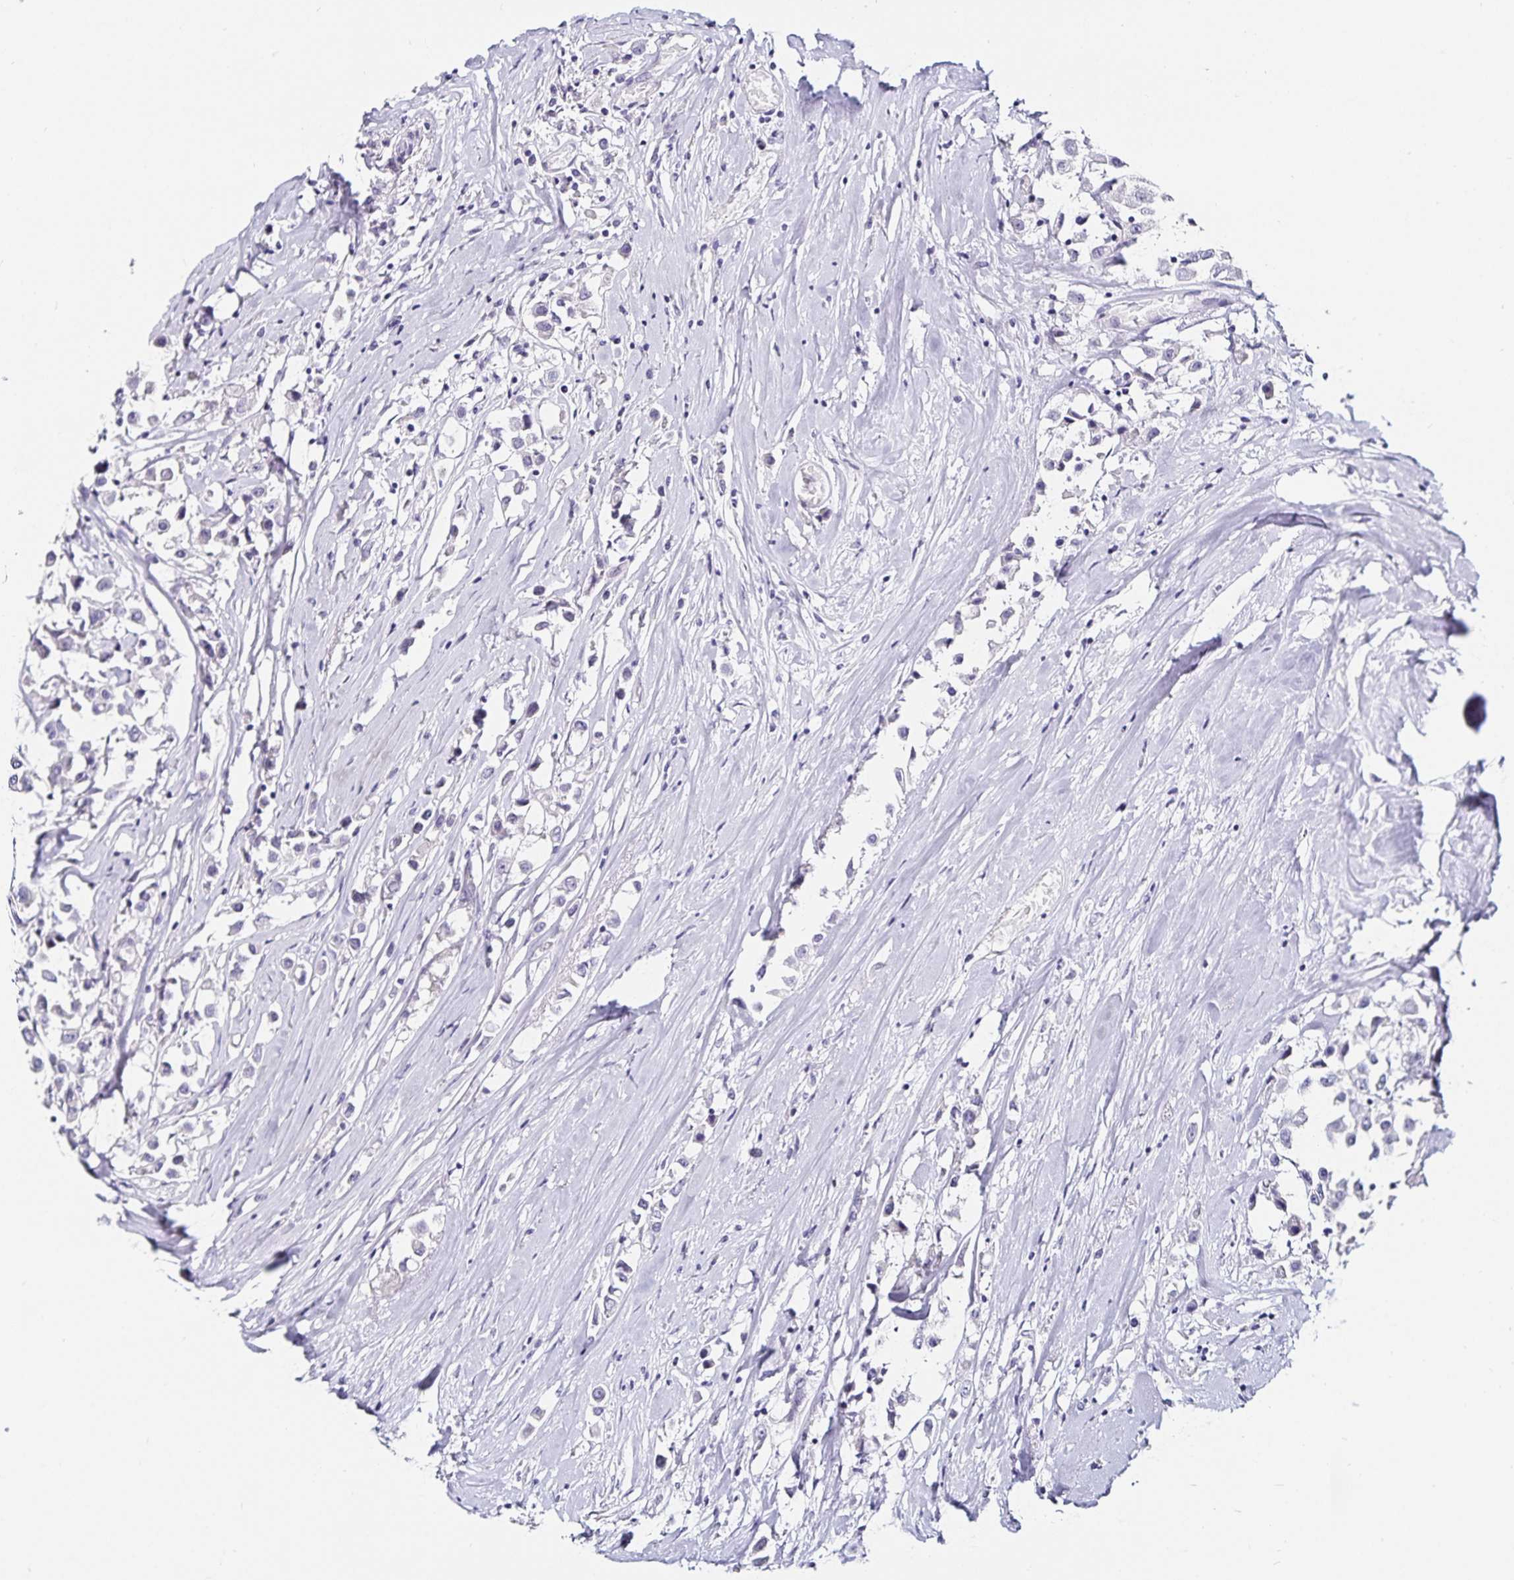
{"staining": {"intensity": "negative", "quantity": "none", "location": "none"}, "tissue": "breast cancer", "cell_type": "Tumor cells", "image_type": "cancer", "snomed": [{"axis": "morphology", "description": "Duct carcinoma"}, {"axis": "topography", "description": "Breast"}], "caption": "The photomicrograph shows no staining of tumor cells in breast cancer (intraductal carcinoma). (Immunohistochemistry (ihc), brightfield microscopy, high magnification).", "gene": "TSPAN7", "patient": {"sex": "female", "age": 61}}